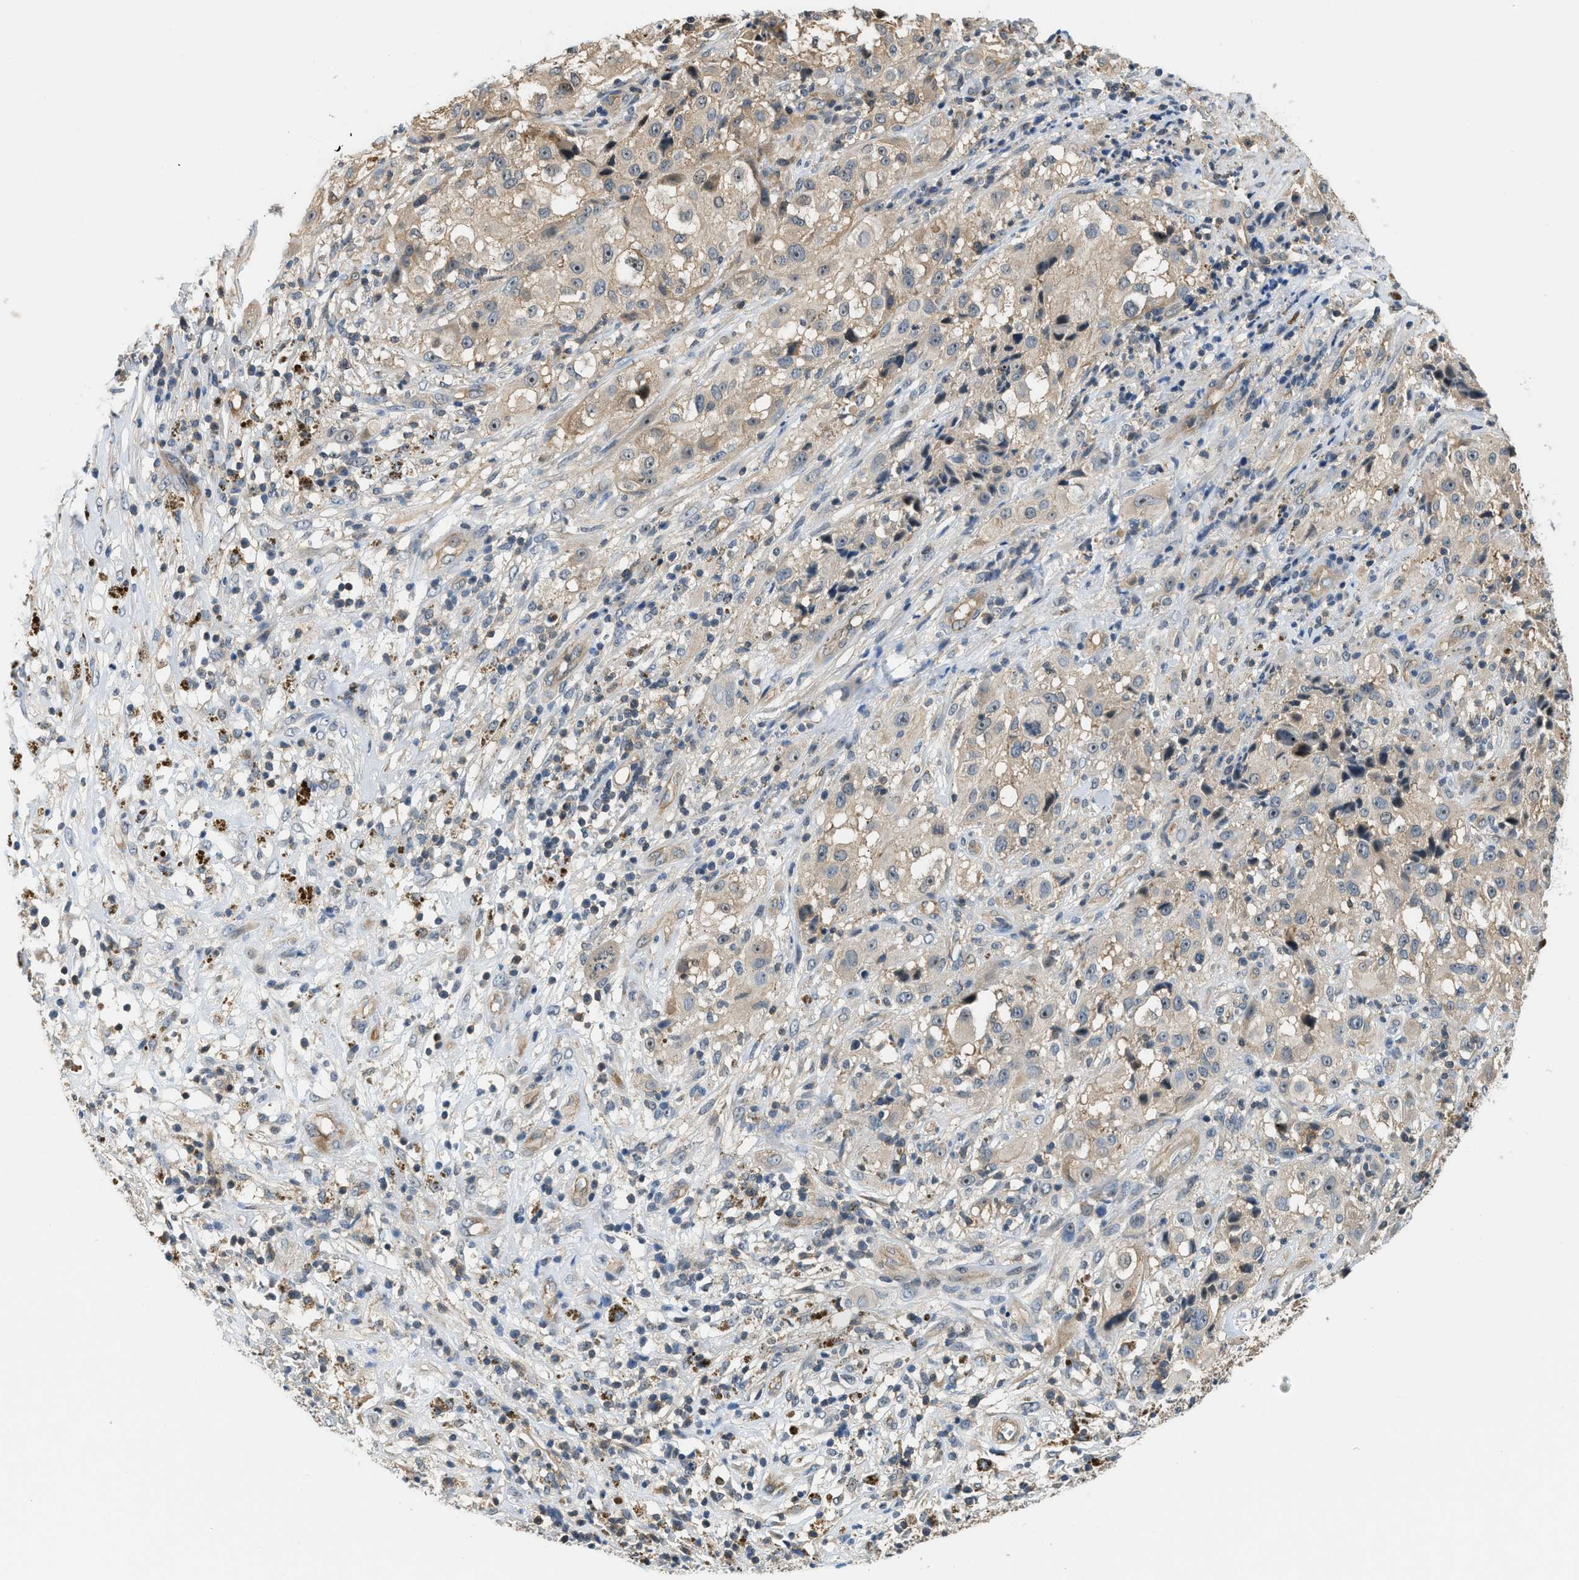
{"staining": {"intensity": "weak", "quantity": "25%-75%", "location": "cytoplasmic/membranous"}, "tissue": "melanoma", "cell_type": "Tumor cells", "image_type": "cancer", "snomed": [{"axis": "morphology", "description": "Necrosis, NOS"}, {"axis": "morphology", "description": "Malignant melanoma, NOS"}, {"axis": "topography", "description": "Skin"}], "caption": "Malignant melanoma was stained to show a protein in brown. There is low levels of weak cytoplasmic/membranous staining in about 25%-75% of tumor cells.", "gene": "CBLB", "patient": {"sex": "female", "age": 87}}